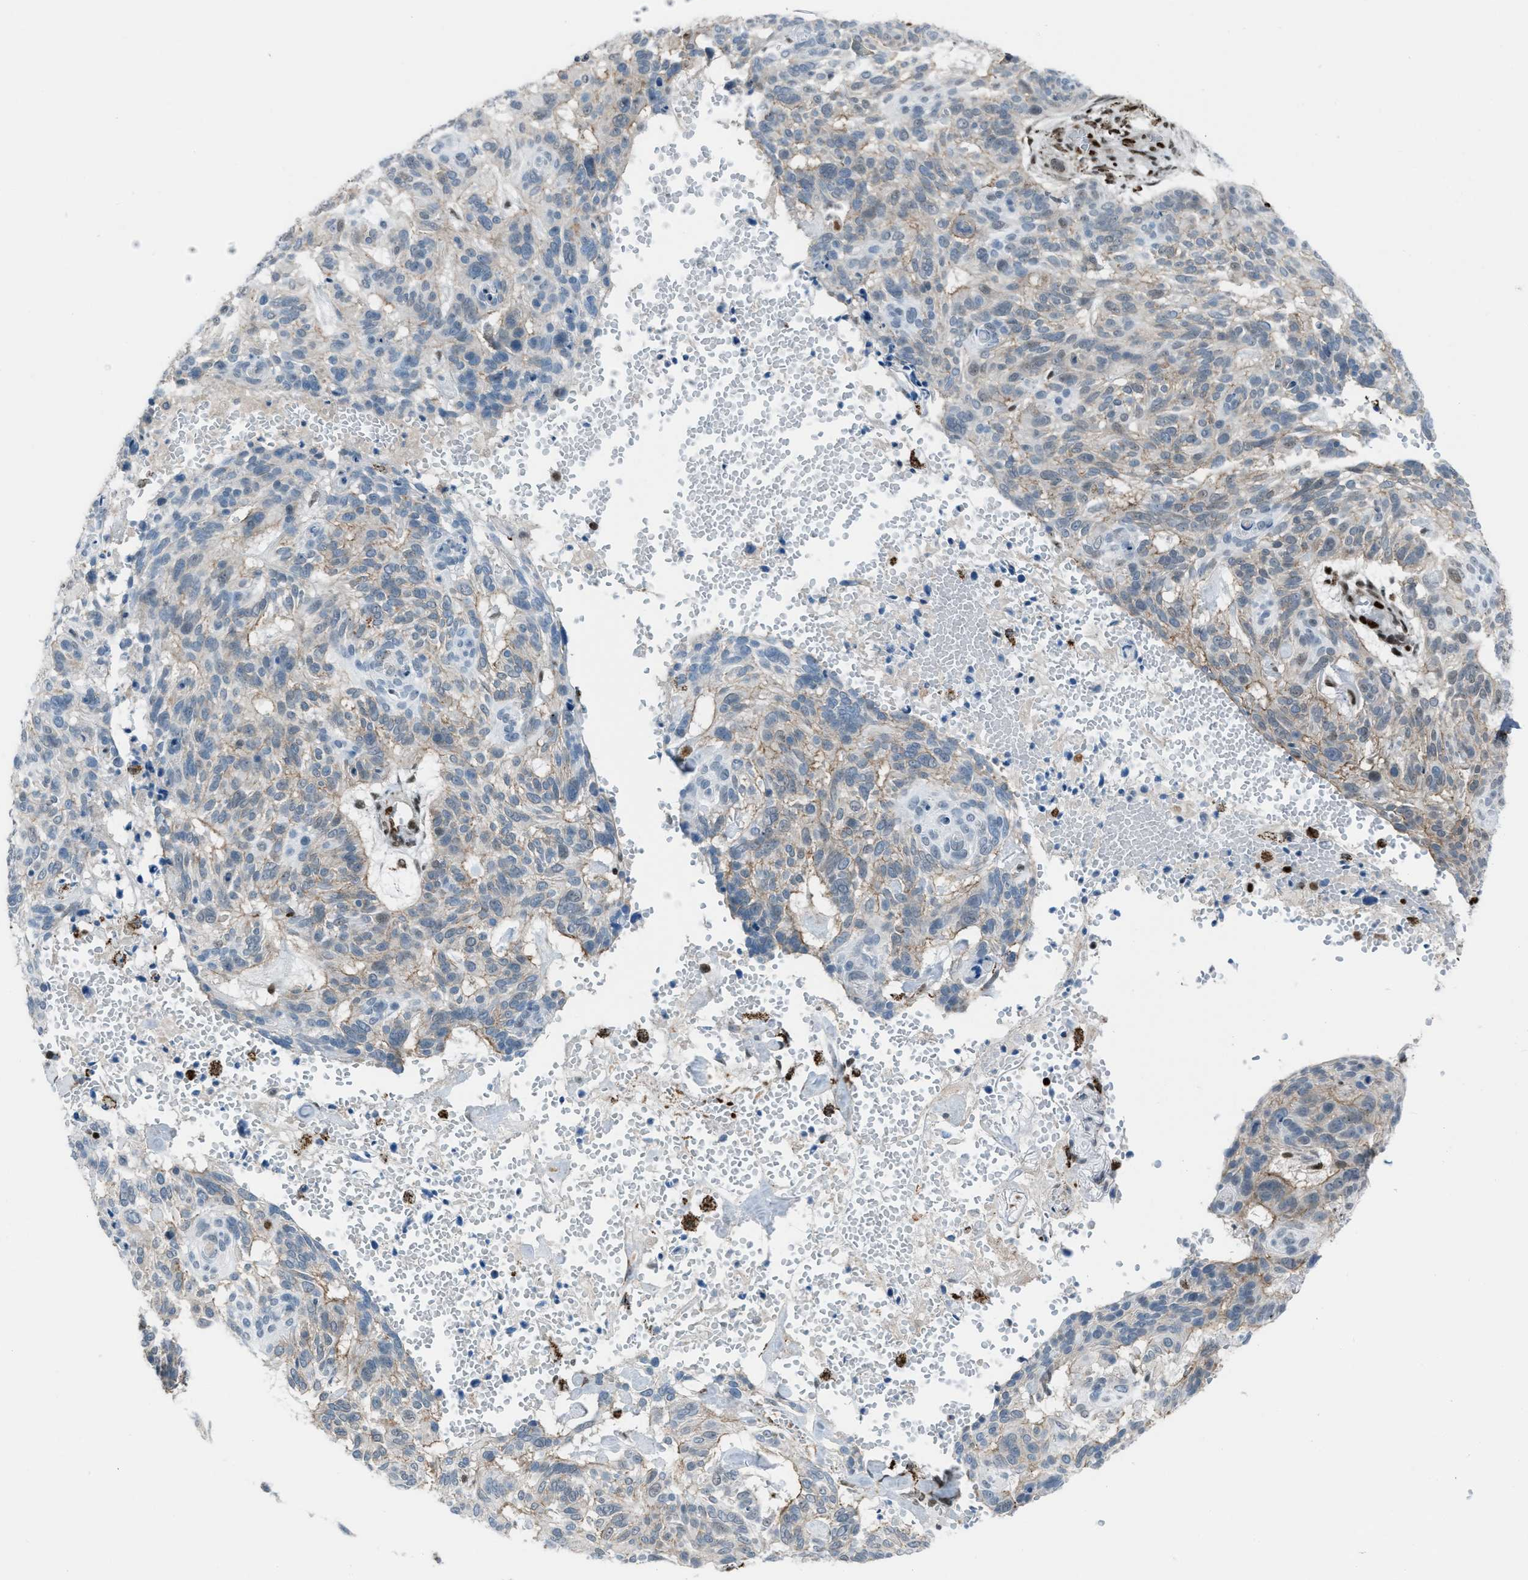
{"staining": {"intensity": "weak", "quantity": "25%-75%", "location": "cytoplasmic/membranous"}, "tissue": "skin cancer", "cell_type": "Tumor cells", "image_type": "cancer", "snomed": [{"axis": "morphology", "description": "Basal cell carcinoma"}, {"axis": "topography", "description": "Skin"}], "caption": "Human skin basal cell carcinoma stained for a protein (brown) shows weak cytoplasmic/membranous positive staining in approximately 25%-75% of tumor cells.", "gene": "SLFN5", "patient": {"sex": "male", "age": 85}}